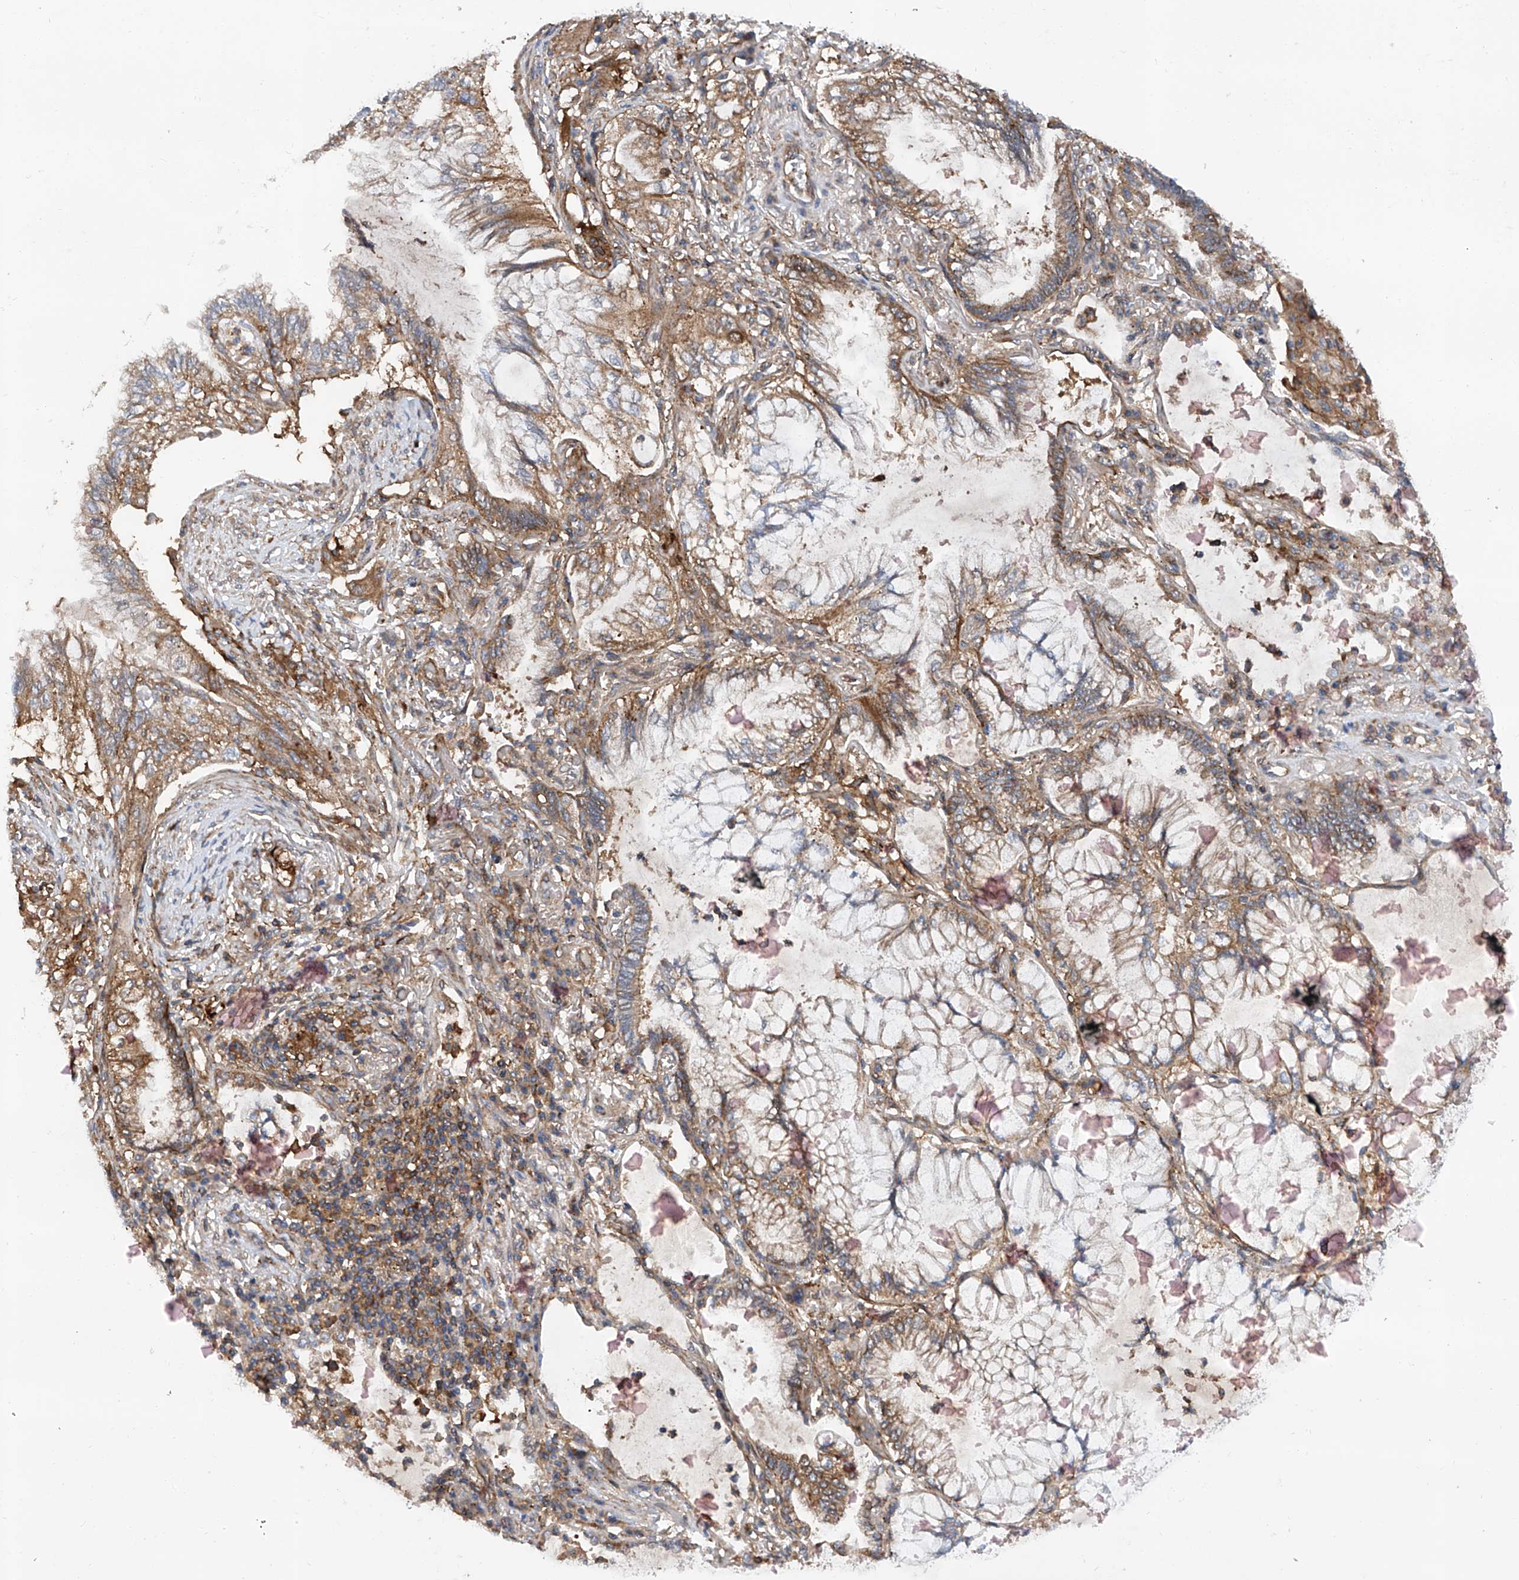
{"staining": {"intensity": "moderate", "quantity": "25%-75%", "location": "cytoplasmic/membranous"}, "tissue": "lung cancer", "cell_type": "Tumor cells", "image_type": "cancer", "snomed": [{"axis": "morphology", "description": "Adenocarcinoma, NOS"}, {"axis": "topography", "description": "Lung"}], "caption": "Moderate cytoplasmic/membranous protein positivity is appreciated in approximately 25%-75% of tumor cells in lung adenocarcinoma. The protein is stained brown, and the nuclei are stained in blue (DAB (3,3'-diaminobenzidine) IHC with brightfield microscopy, high magnification).", "gene": "SMAP1", "patient": {"sex": "female", "age": 70}}